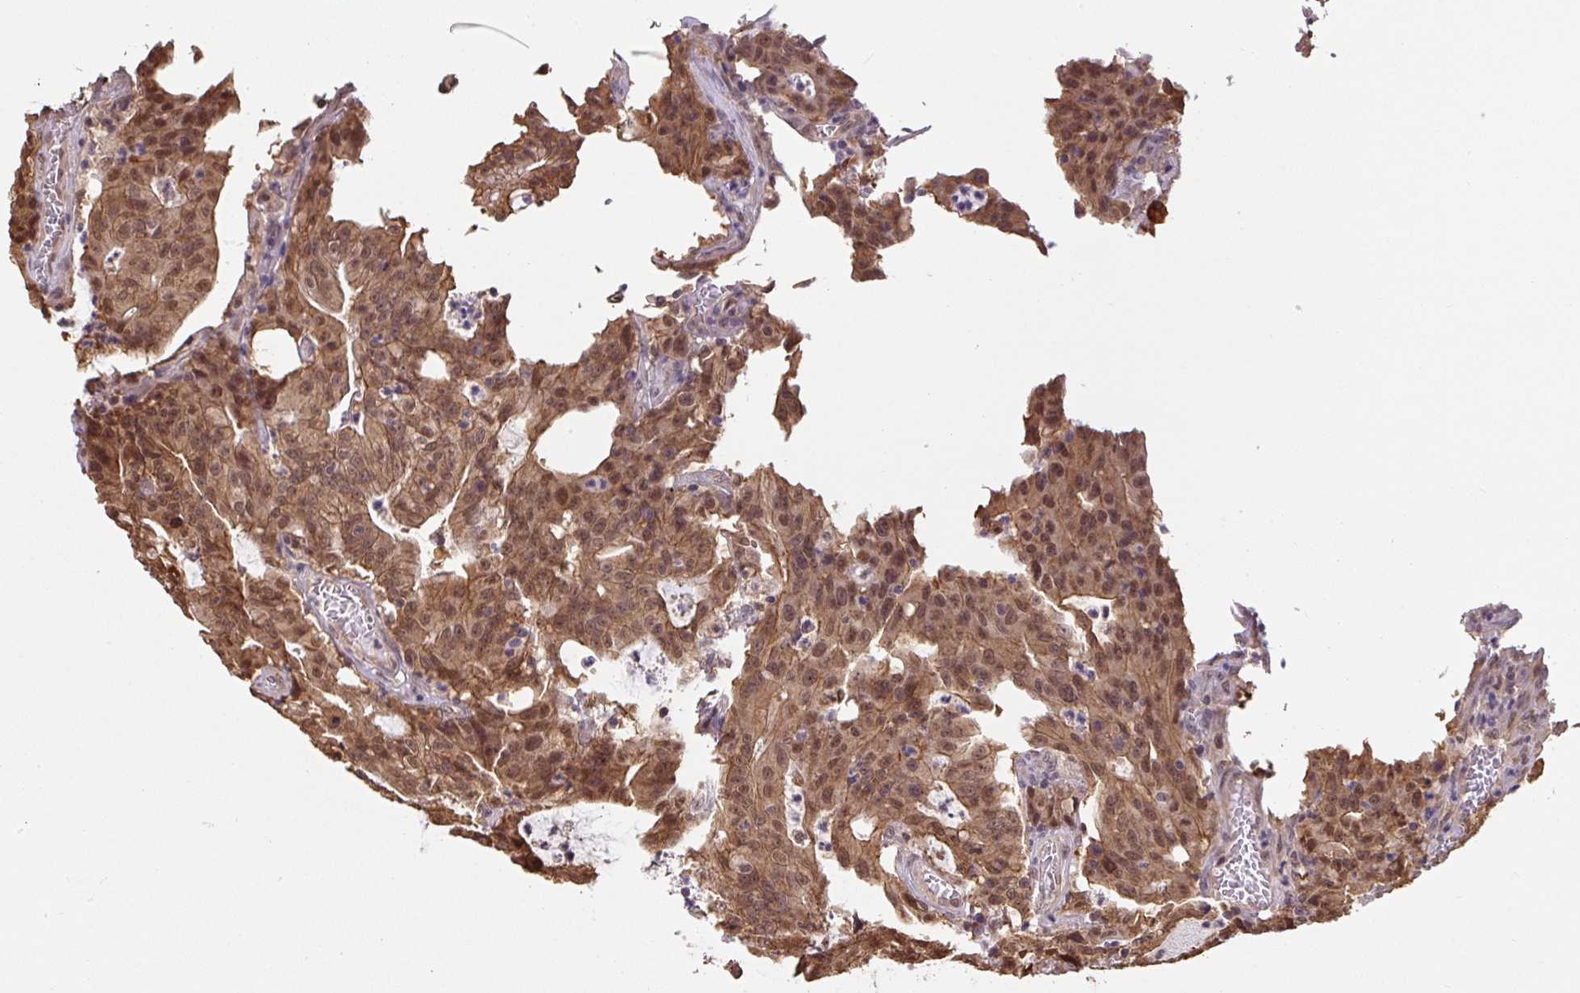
{"staining": {"intensity": "moderate", "quantity": ">75%", "location": "cytoplasmic/membranous,nuclear"}, "tissue": "colorectal cancer", "cell_type": "Tumor cells", "image_type": "cancer", "snomed": [{"axis": "morphology", "description": "Adenocarcinoma, NOS"}, {"axis": "topography", "description": "Colon"}], "caption": "Adenocarcinoma (colorectal) stained with immunohistochemistry (IHC) shows moderate cytoplasmic/membranous and nuclear expression in about >75% of tumor cells. The staining is performed using DAB (3,3'-diaminobenzidine) brown chromogen to label protein expression. The nuclei are counter-stained blue using hematoxylin.", "gene": "ST13", "patient": {"sex": "male", "age": 83}}